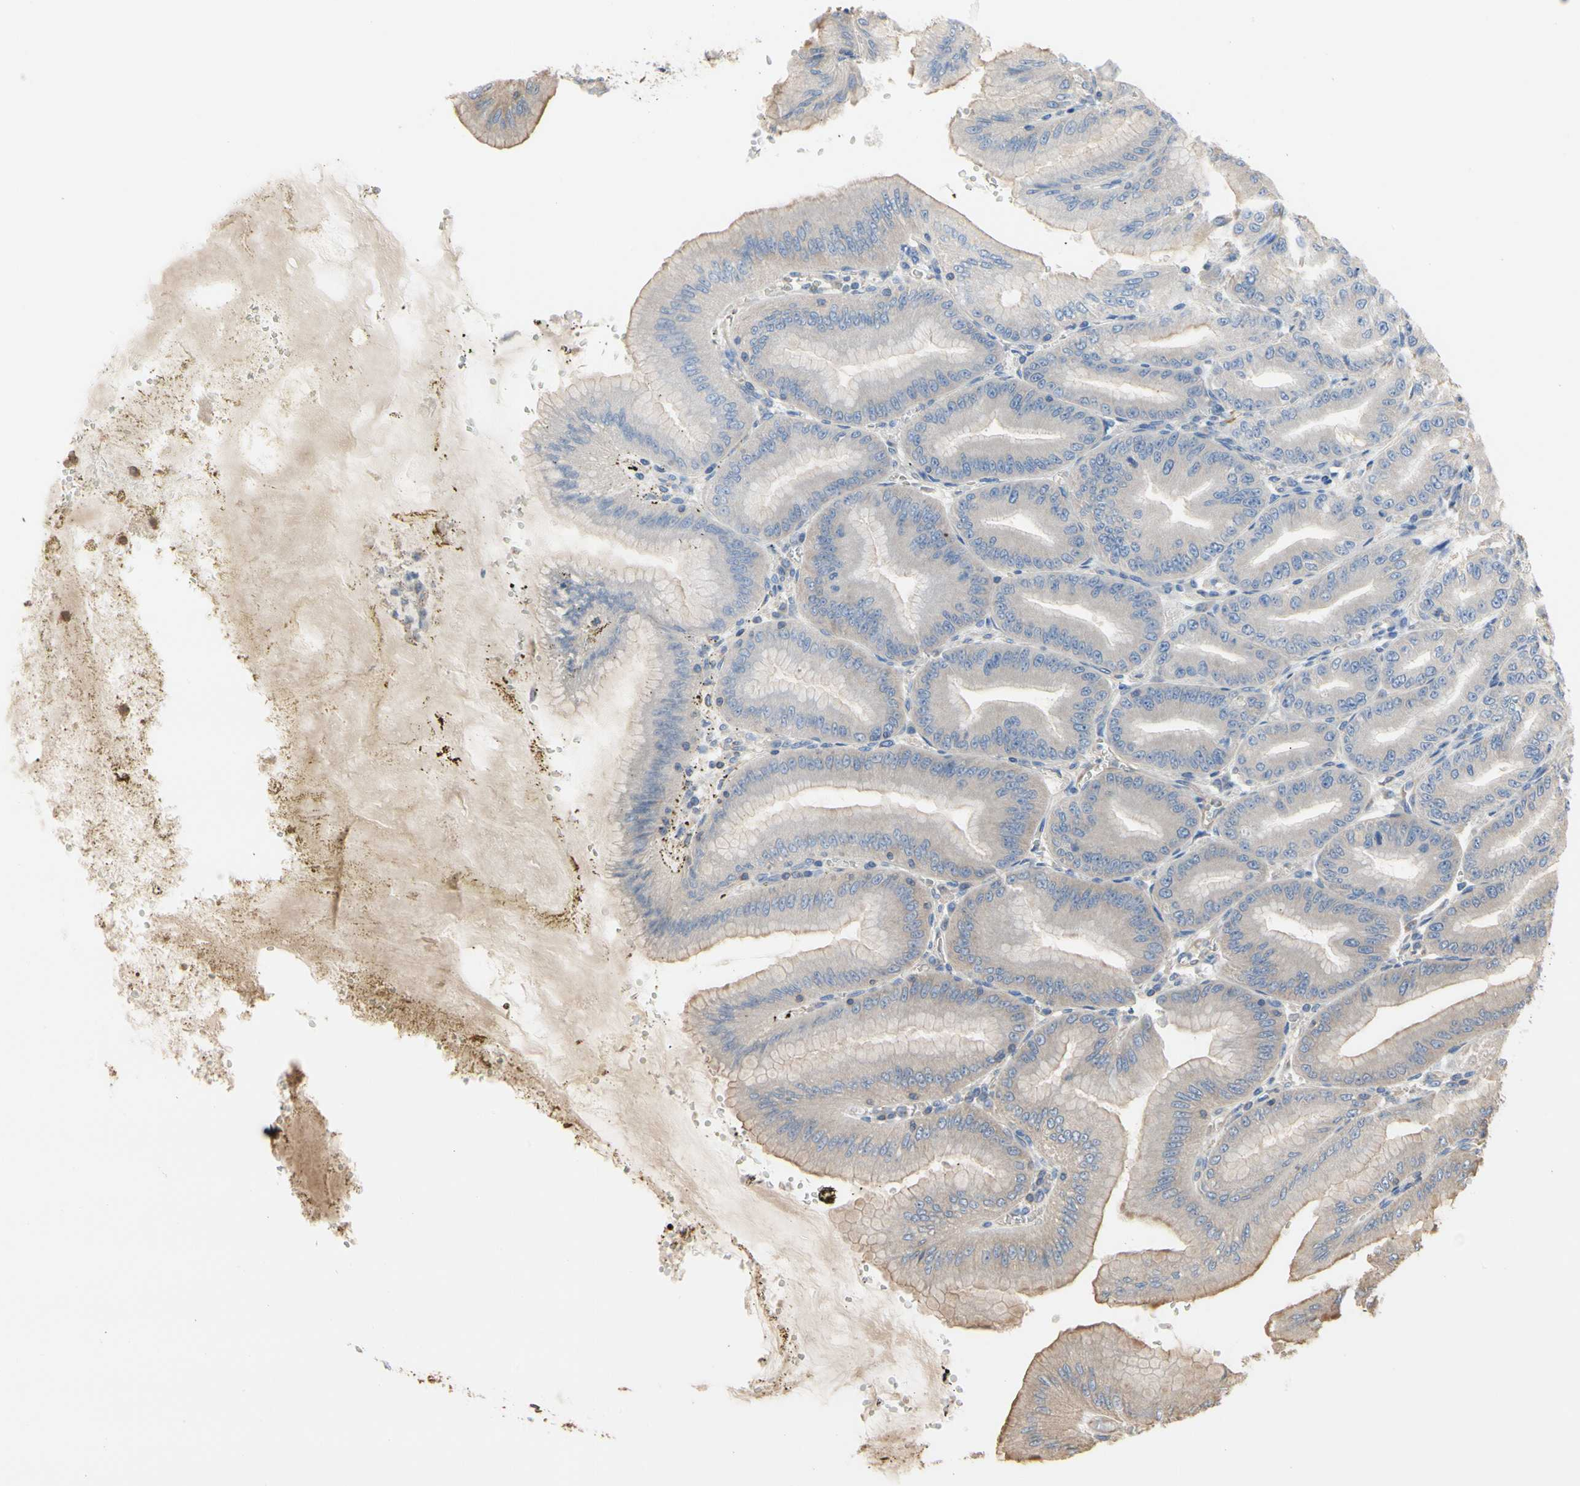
{"staining": {"intensity": "weak", "quantity": "<25%", "location": "cytoplasmic/membranous"}, "tissue": "stomach", "cell_type": "Glandular cells", "image_type": "normal", "snomed": [{"axis": "morphology", "description": "Normal tissue, NOS"}, {"axis": "topography", "description": "Stomach, lower"}], "caption": "This histopathology image is of benign stomach stained with immunohistochemistry to label a protein in brown with the nuclei are counter-stained blue. There is no staining in glandular cells. (DAB (3,3'-diaminobenzidine) immunohistochemistry (IHC), high magnification).", "gene": "PDZK1", "patient": {"sex": "male", "age": 71}}